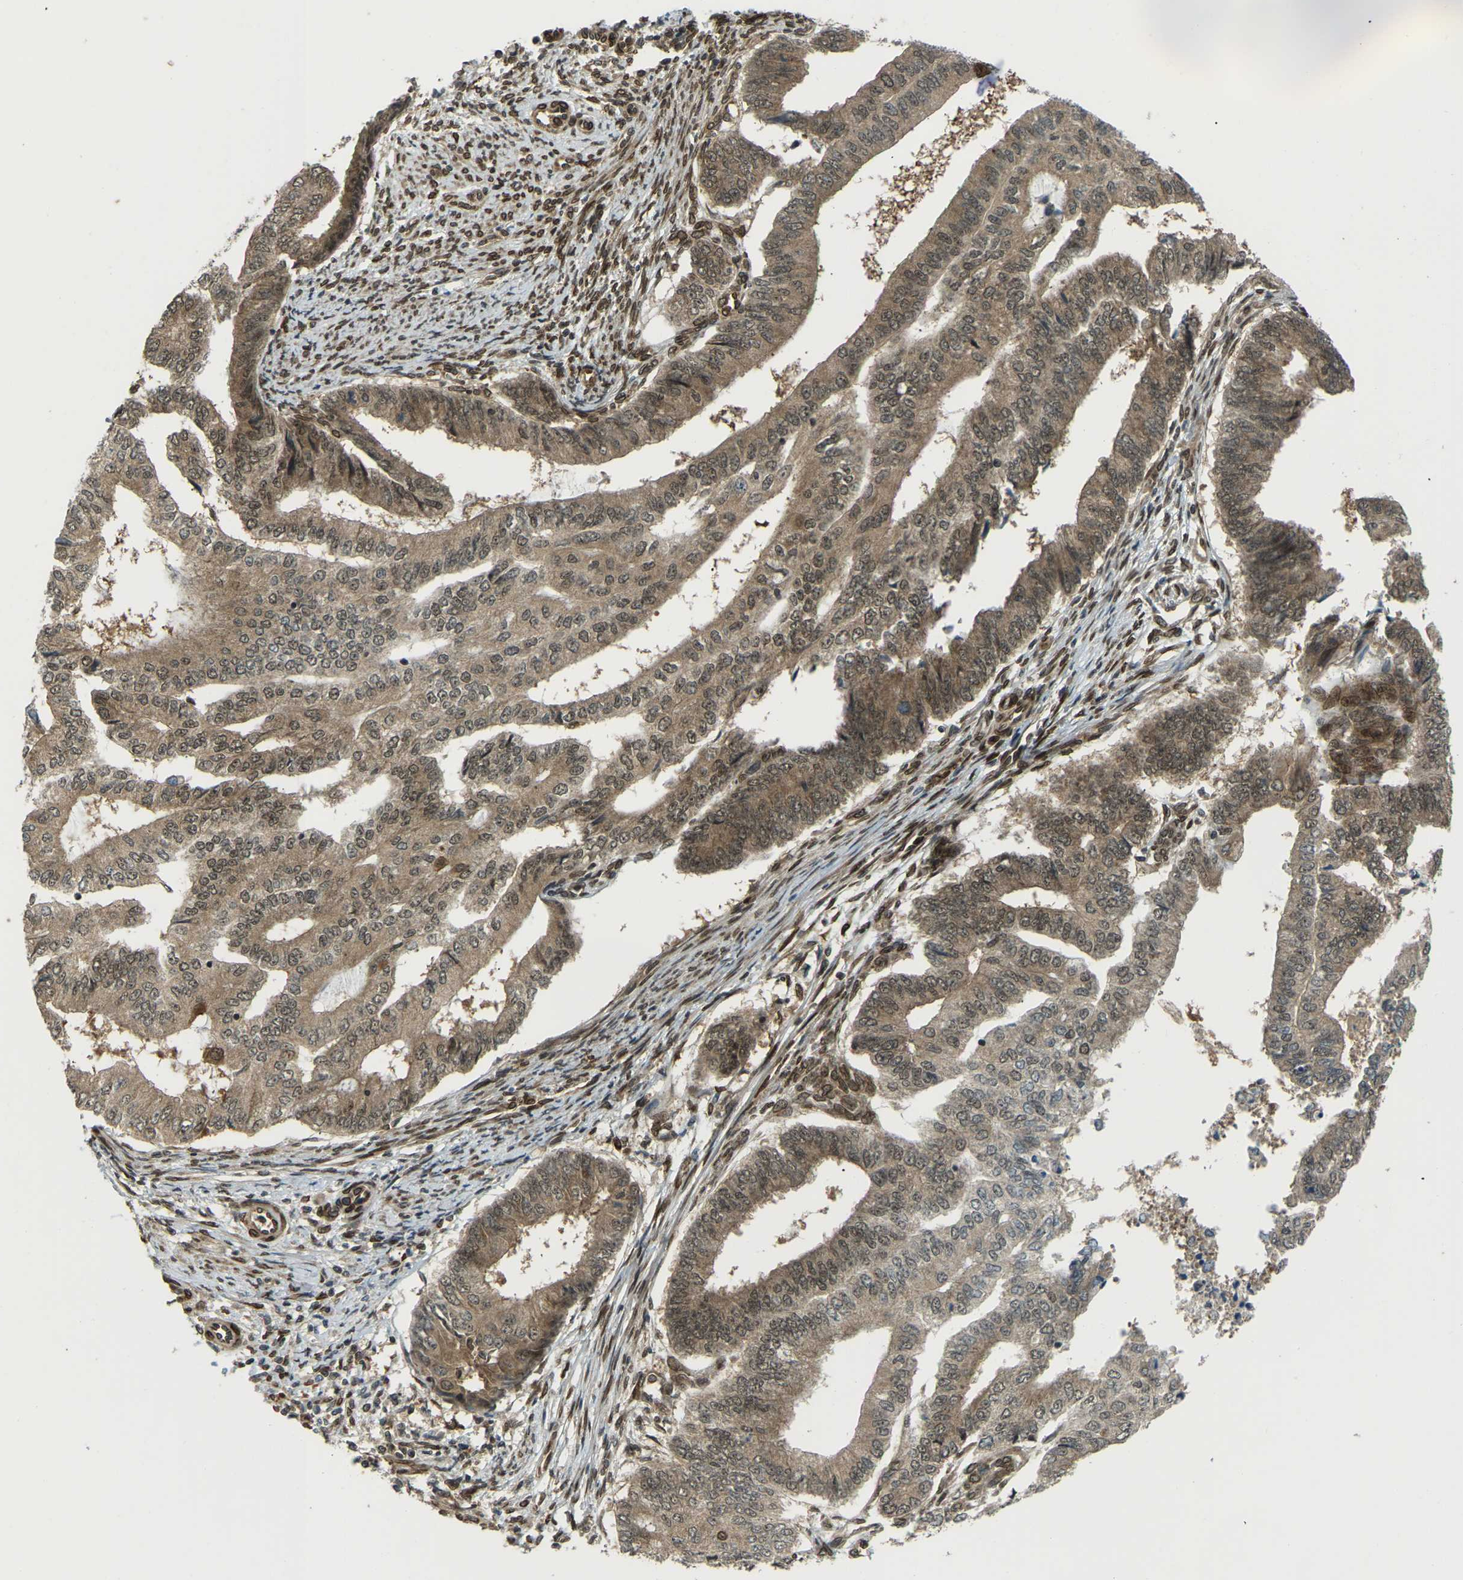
{"staining": {"intensity": "moderate", "quantity": ">75%", "location": "cytoplasmic/membranous,nuclear"}, "tissue": "endometrial cancer", "cell_type": "Tumor cells", "image_type": "cancer", "snomed": [{"axis": "morphology", "description": "Polyp, NOS"}, {"axis": "morphology", "description": "Adenocarcinoma, NOS"}, {"axis": "morphology", "description": "Adenoma, NOS"}, {"axis": "topography", "description": "Endometrium"}], "caption": "Endometrial adenoma was stained to show a protein in brown. There is medium levels of moderate cytoplasmic/membranous and nuclear expression in approximately >75% of tumor cells.", "gene": "SYNE1", "patient": {"sex": "female", "age": 79}}